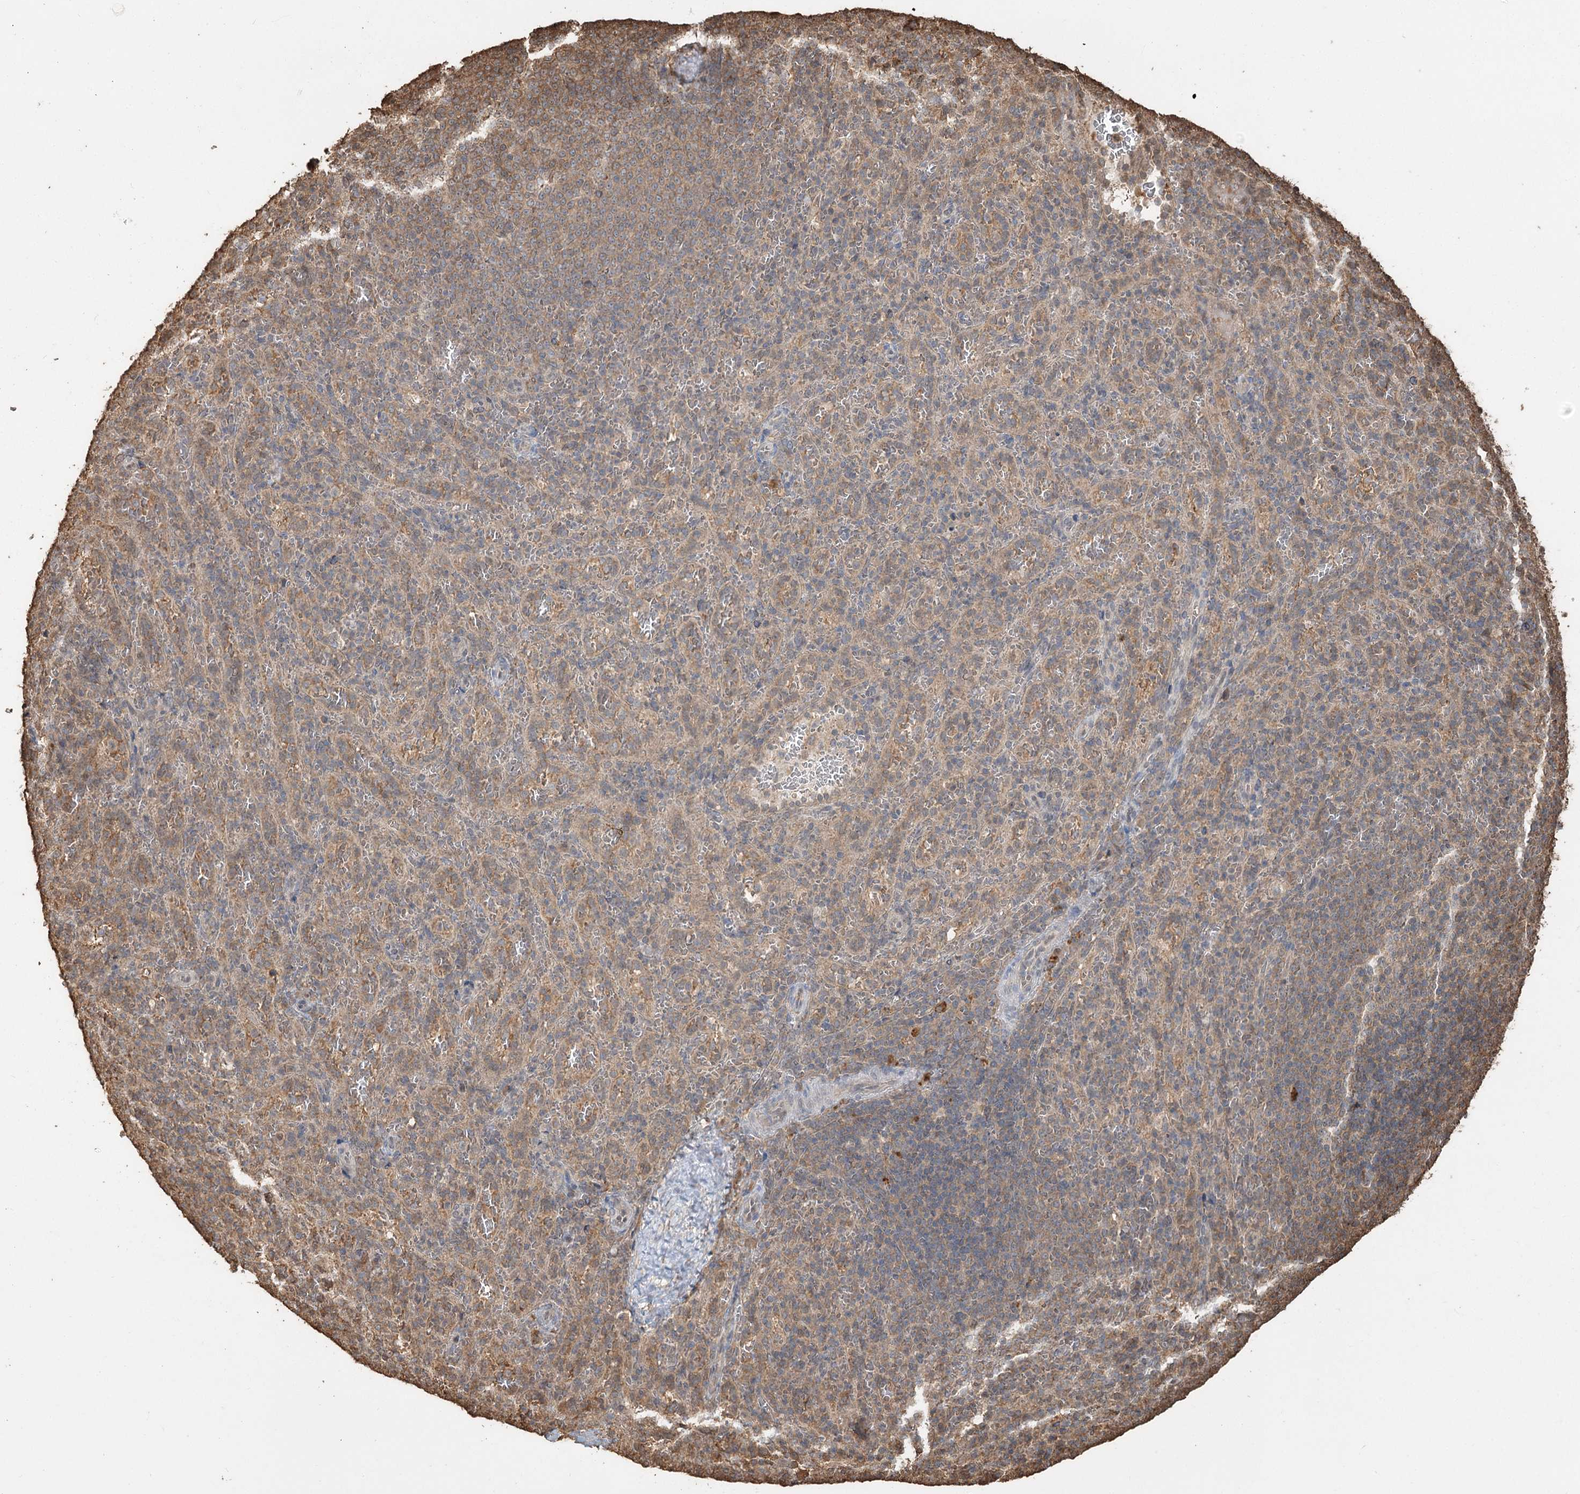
{"staining": {"intensity": "weak", "quantity": "25%-75%", "location": "cytoplasmic/membranous"}, "tissue": "spleen", "cell_type": "Cells in red pulp", "image_type": "normal", "snomed": [{"axis": "morphology", "description": "Normal tissue, NOS"}, {"axis": "topography", "description": "Spleen"}], "caption": "Weak cytoplasmic/membranous protein staining is appreciated in about 25%-75% of cells in red pulp in spleen. Nuclei are stained in blue.", "gene": "PLCH1", "patient": {"sex": "female", "age": 21}}